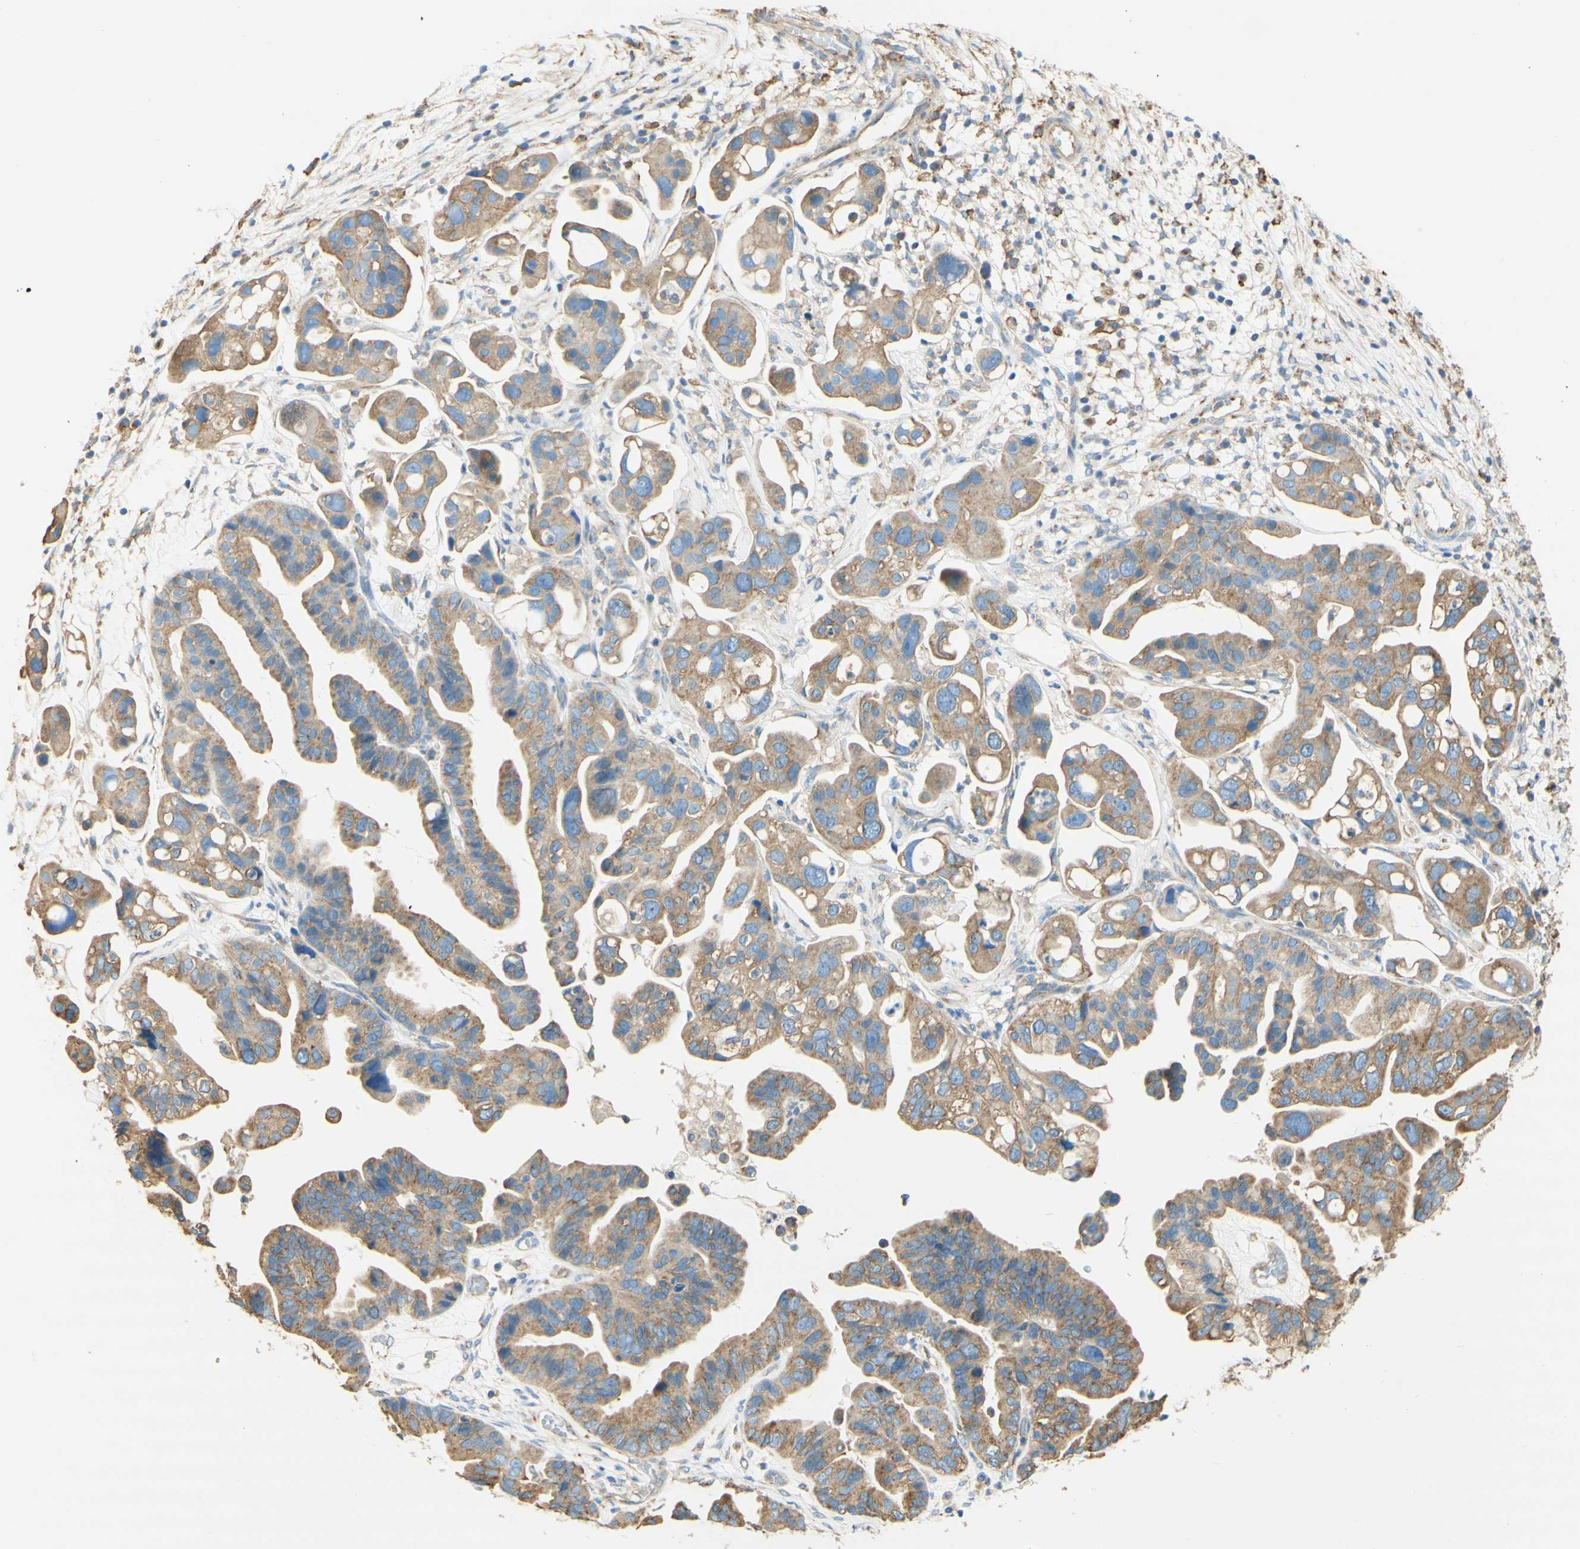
{"staining": {"intensity": "weak", "quantity": ">75%", "location": "cytoplasmic/membranous"}, "tissue": "ovarian cancer", "cell_type": "Tumor cells", "image_type": "cancer", "snomed": [{"axis": "morphology", "description": "Cystadenocarcinoma, serous, NOS"}, {"axis": "topography", "description": "Ovary"}], "caption": "A micrograph of human serous cystadenocarcinoma (ovarian) stained for a protein reveals weak cytoplasmic/membranous brown staining in tumor cells. Nuclei are stained in blue.", "gene": "CLTC", "patient": {"sex": "female", "age": 56}}